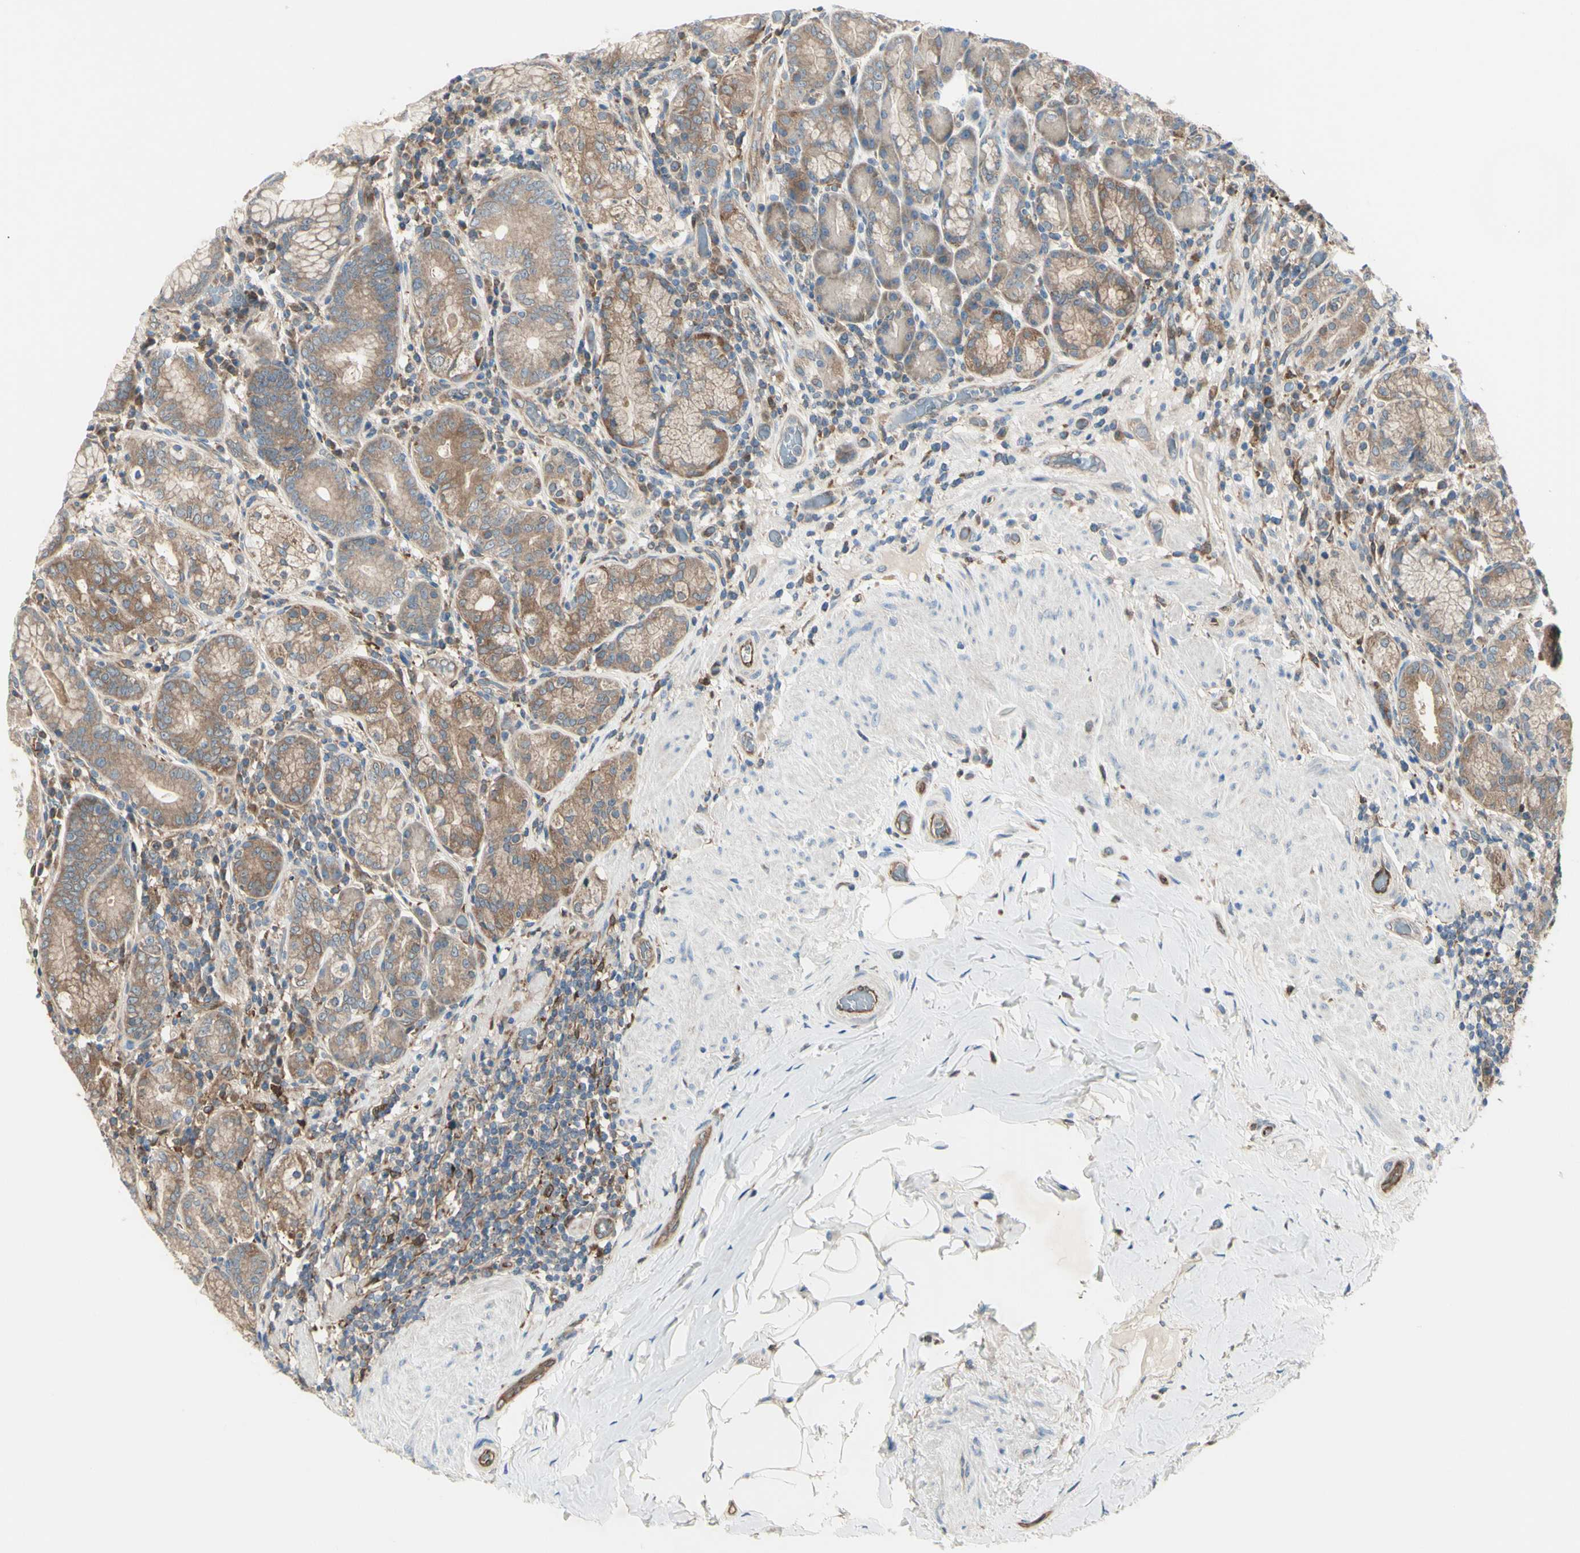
{"staining": {"intensity": "moderate", "quantity": ">75%", "location": "cytoplasmic/membranous"}, "tissue": "stomach", "cell_type": "Glandular cells", "image_type": "normal", "snomed": [{"axis": "morphology", "description": "Normal tissue, NOS"}, {"axis": "topography", "description": "Stomach, lower"}], "caption": "This image exhibits immunohistochemistry staining of unremarkable stomach, with medium moderate cytoplasmic/membranous positivity in about >75% of glandular cells.", "gene": "IGSF9B", "patient": {"sex": "female", "age": 76}}